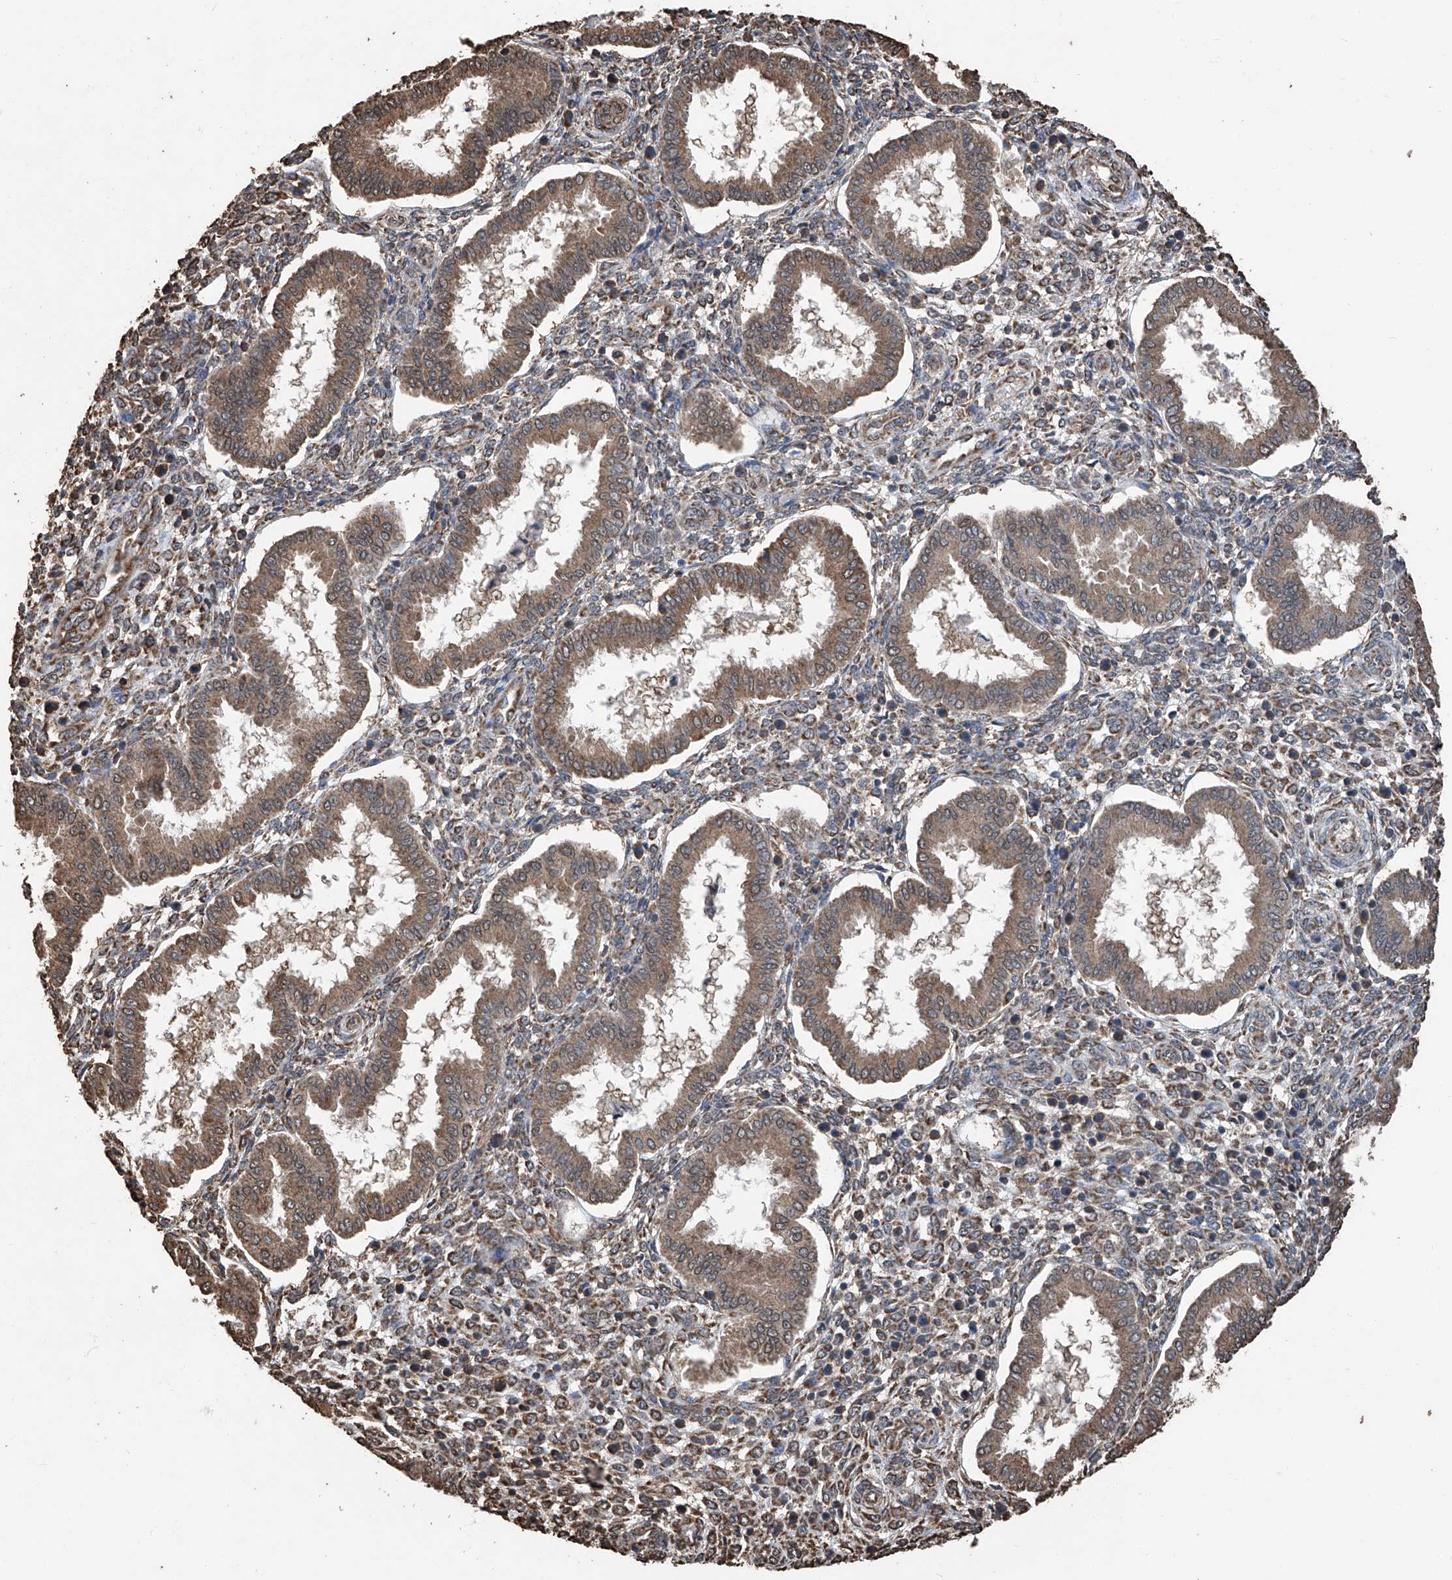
{"staining": {"intensity": "weak", "quantity": ">75%", "location": "cytoplasmic/membranous"}, "tissue": "endometrium", "cell_type": "Cells in endometrial stroma", "image_type": "normal", "snomed": [{"axis": "morphology", "description": "Normal tissue, NOS"}, {"axis": "topography", "description": "Endometrium"}], "caption": "Cells in endometrial stroma exhibit low levels of weak cytoplasmic/membranous staining in about >75% of cells in benign endometrium.", "gene": "STARD7", "patient": {"sex": "female", "age": 24}}